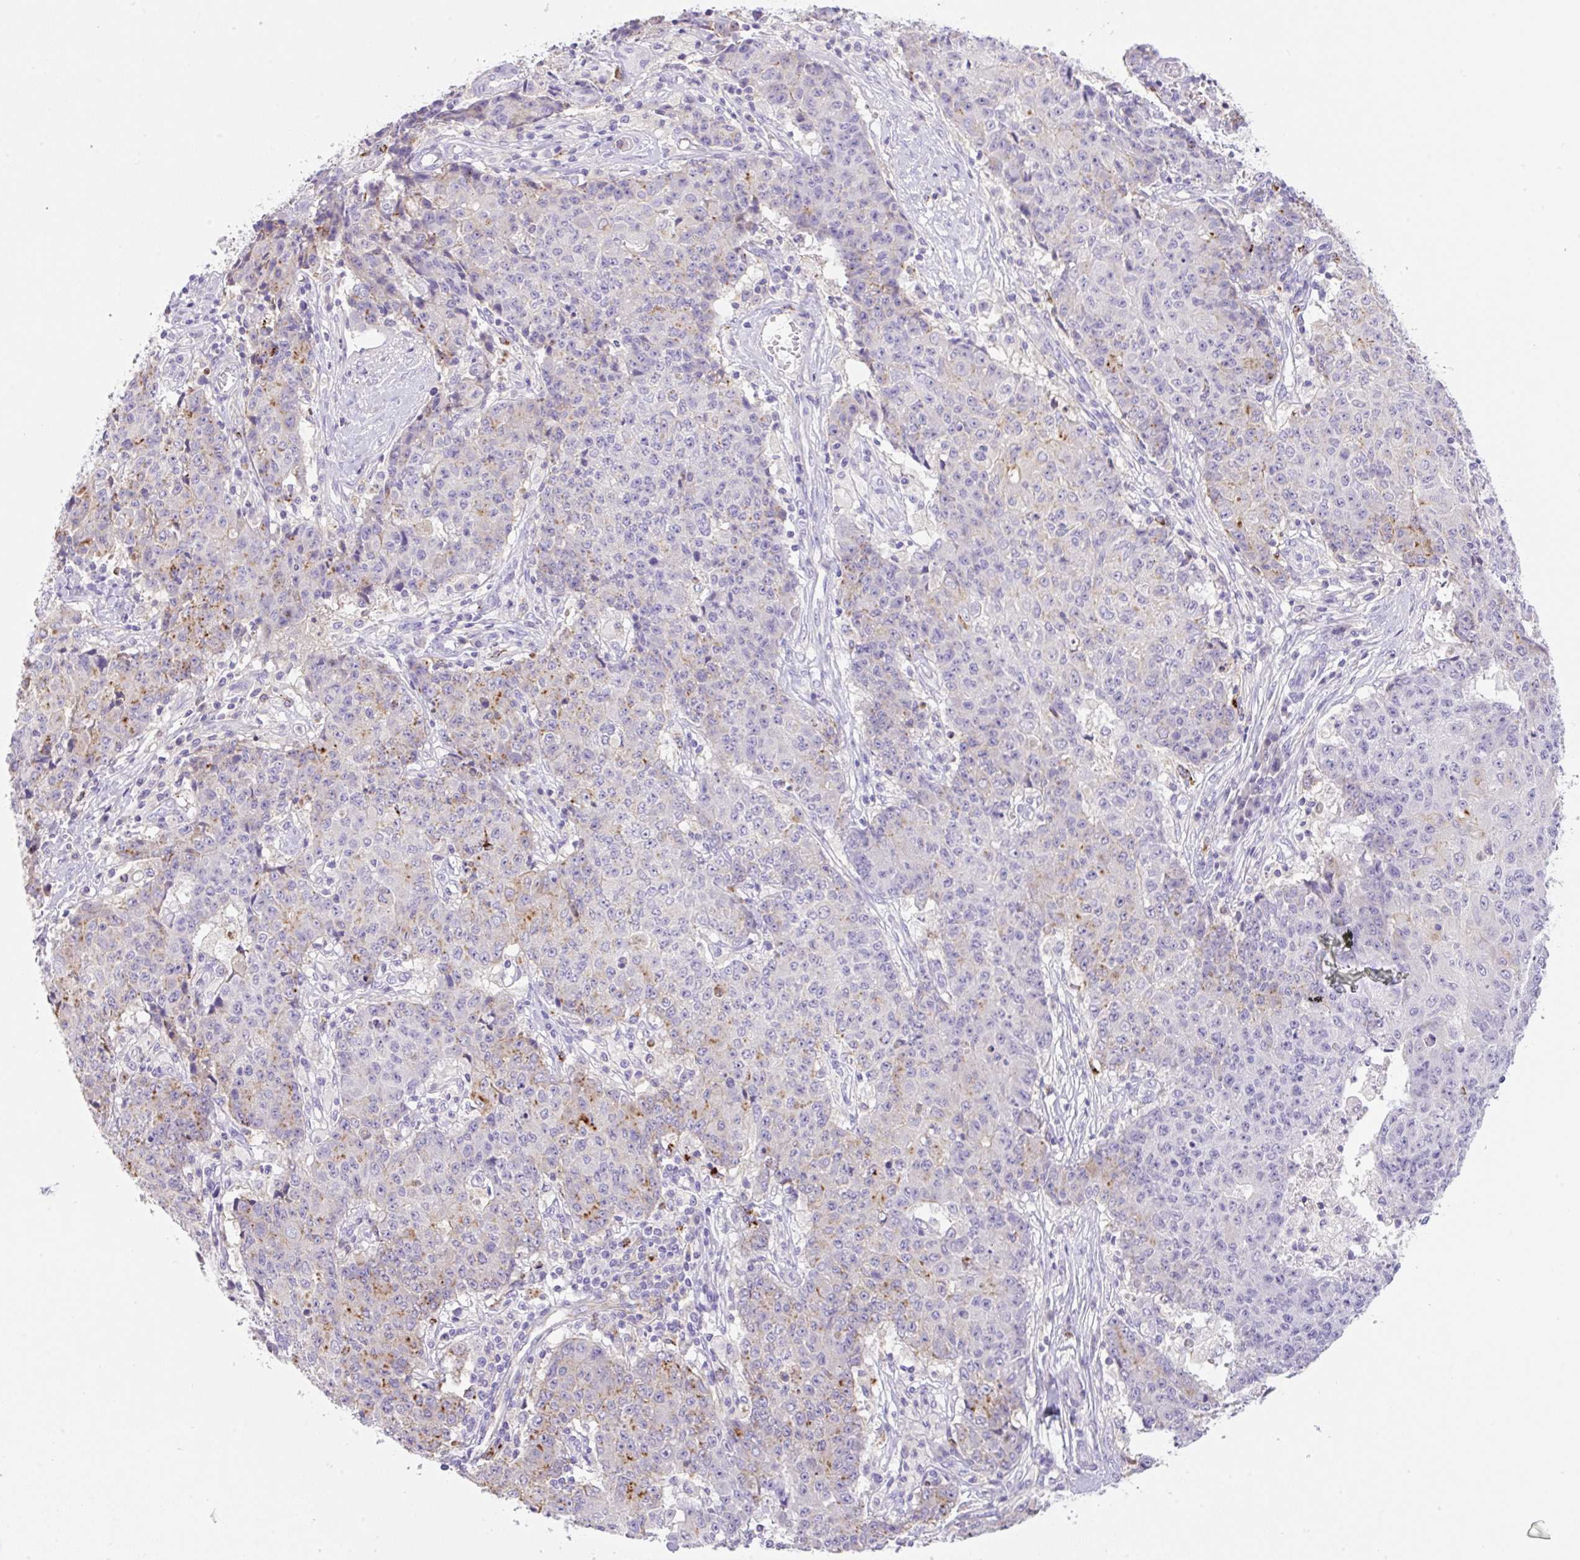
{"staining": {"intensity": "moderate", "quantity": "<25%", "location": "cytoplasmic/membranous"}, "tissue": "ovarian cancer", "cell_type": "Tumor cells", "image_type": "cancer", "snomed": [{"axis": "morphology", "description": "Carcinoma, endometroid"}, {"axis": "topography", "description": "Ovary"}], "caption": "This is an image of immunohistochemistry staining of ovarian endometroid carcinoma, which shows moderate positivity in the cytoplasmic/membranous of tumor cells.", "gene": "TDRD15", "patient": {"sex": "female", "age": 42}}